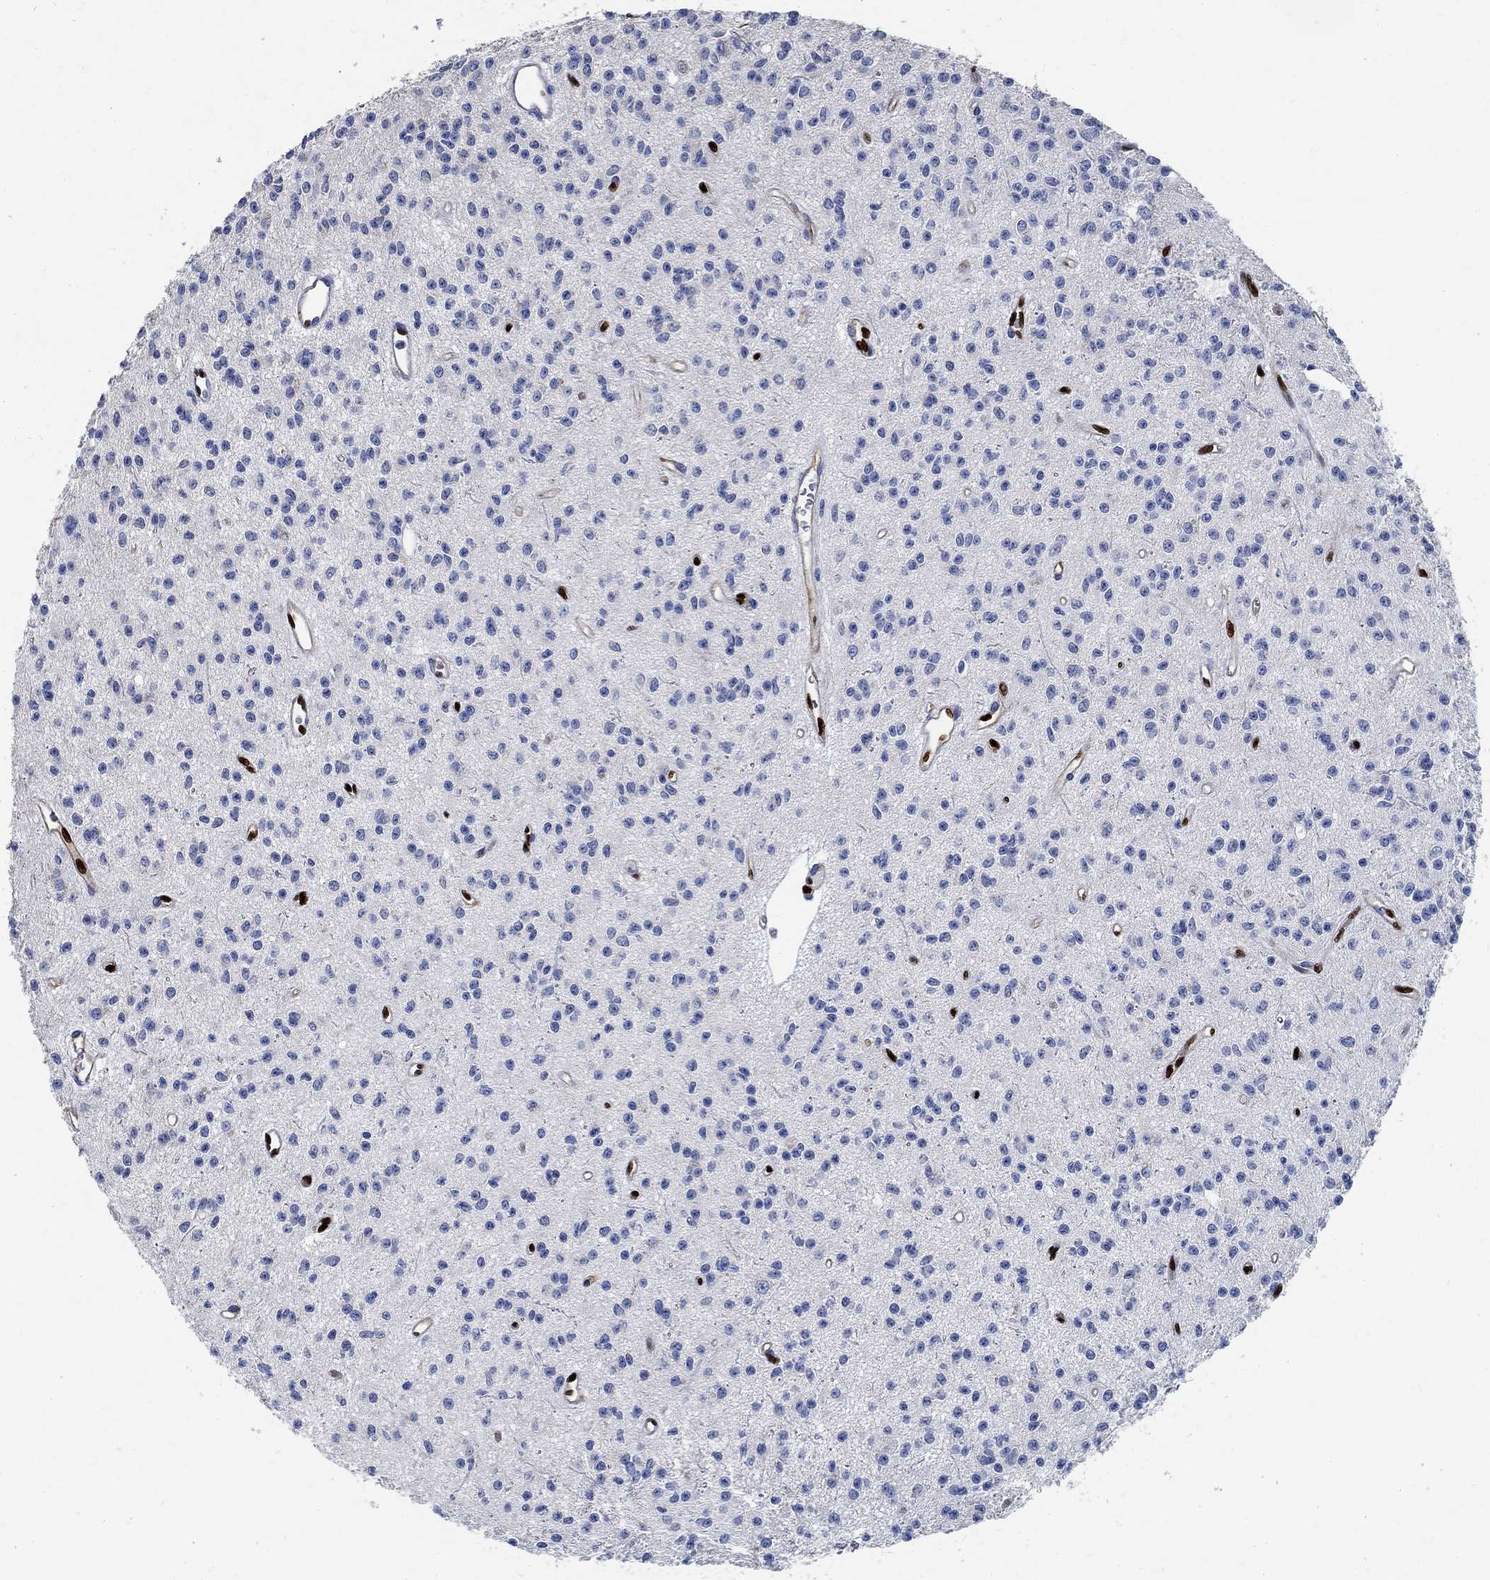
{"staining": {"intensity": "negative", "quantity": "none", "location": "none"}, "tissue": "glioma", "cell_type": "Tumor cells", "image_type": "cancer", "snomed": [{"axis": "morphology", "description": "Glioma, malignant, Low grade"}, {"axis": "topography", "description": "Brain"}], "caption": "High magnification brightfield microscopy of malignant low-grade glioma stained with DAB (brown) and counterstained with hematoxylin (blue): tumor cells show no significant expression. (DAB IHC with hematoxylin counter stain).", "gene": "PRX", "patient": {"sex": "female", "age": 45}}